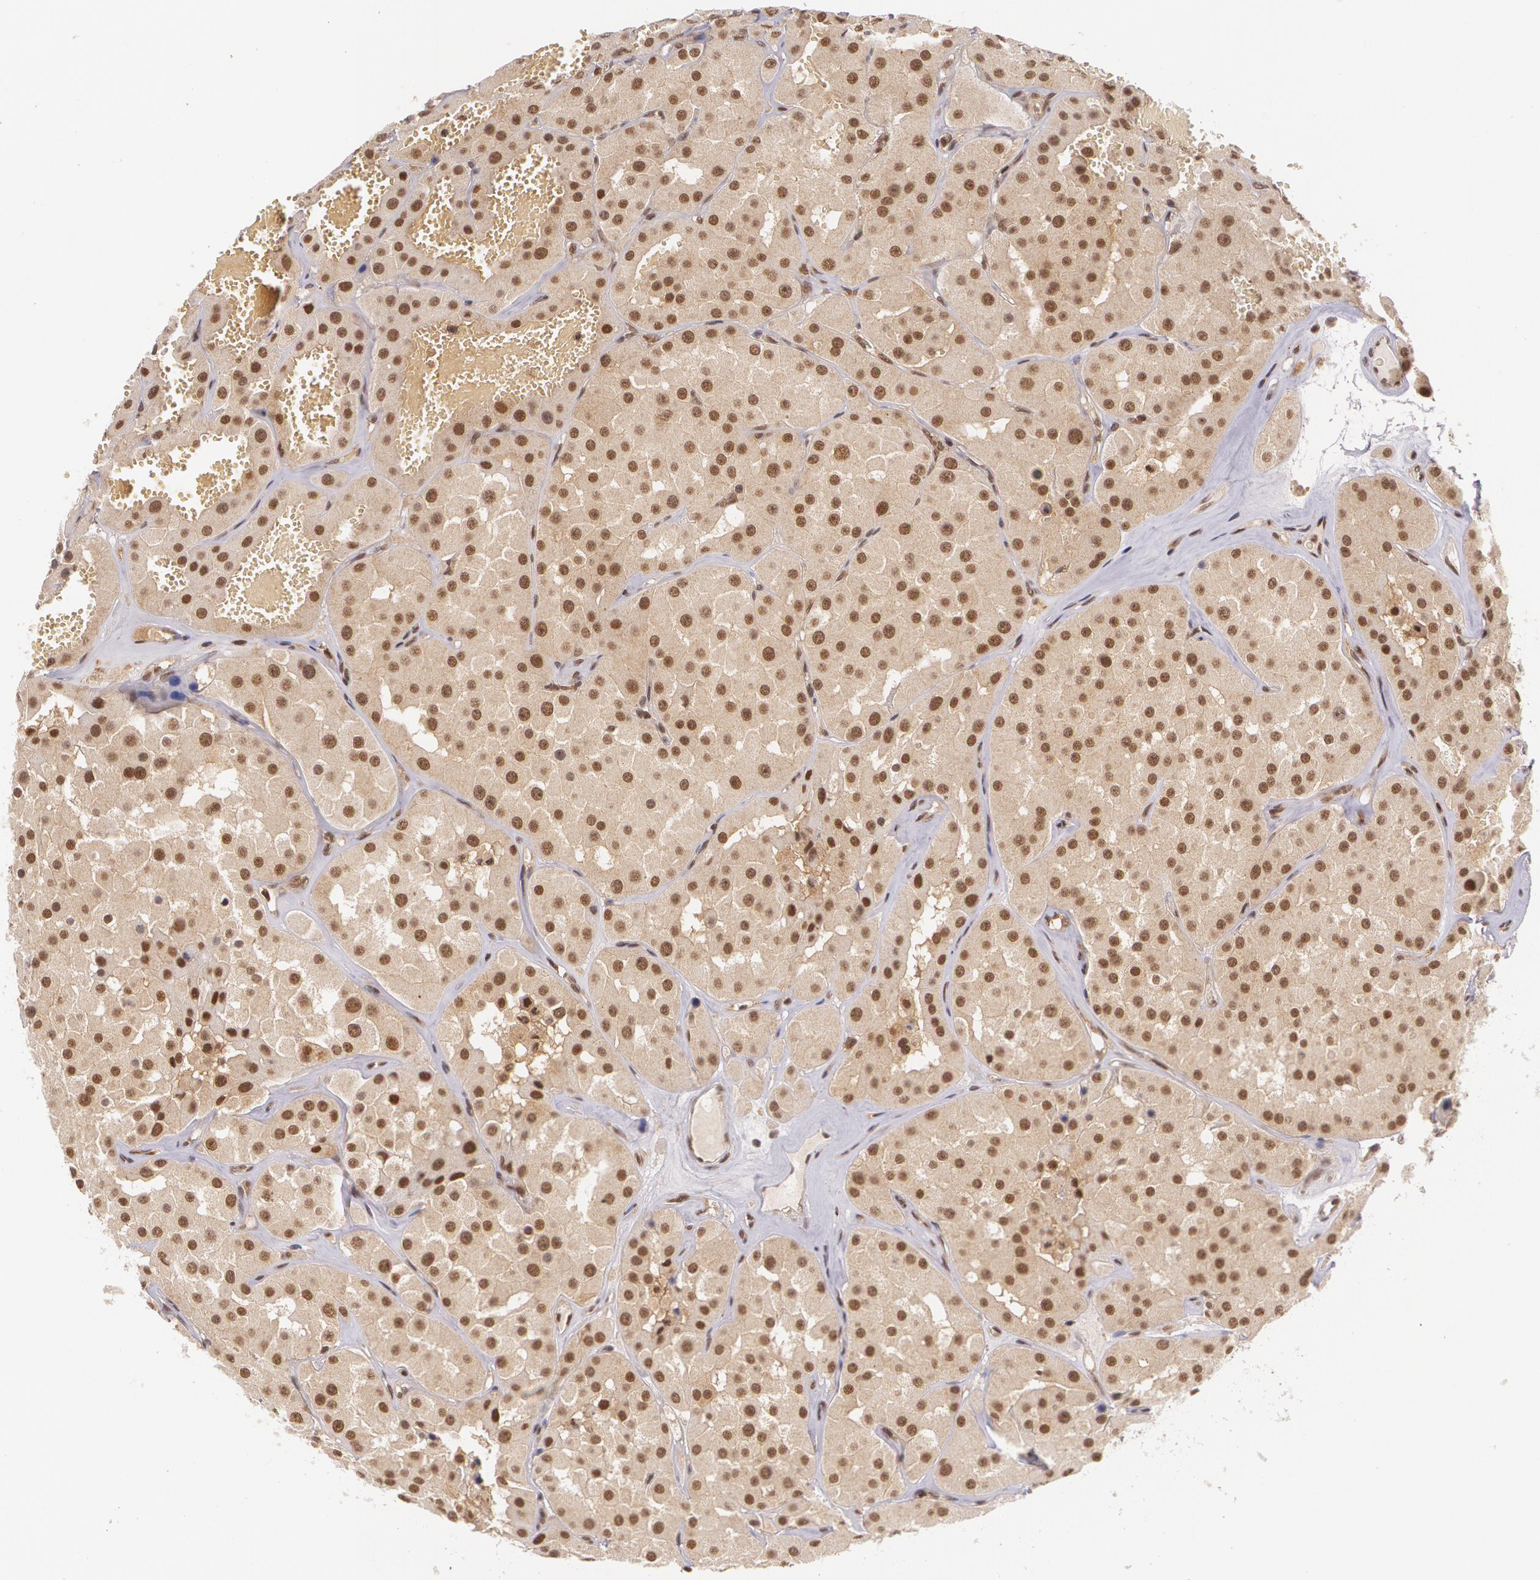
{"staining": {"intensity": "moderate", "quantity": ">75%", "location": "cytoplasmic/membranous,nuclear"}, "tissue": "renal cancer", "cell_type": "Tumor cells", "image_type": "cancer", "snomed": [{"axis": "morphology", "description": "Adenocarcinoma, uncertain malignant potential"}, {"axis": "topography", "description": "Kidney"}], "caption": "Brown immunohistochemical staining in renal cancer demonstrates moderate cytoplasmic/membranous and nuclear expression in about >75% of tumor cells.", "gene": "CUL2", "patient": {"sex": "male", "age": 63}}